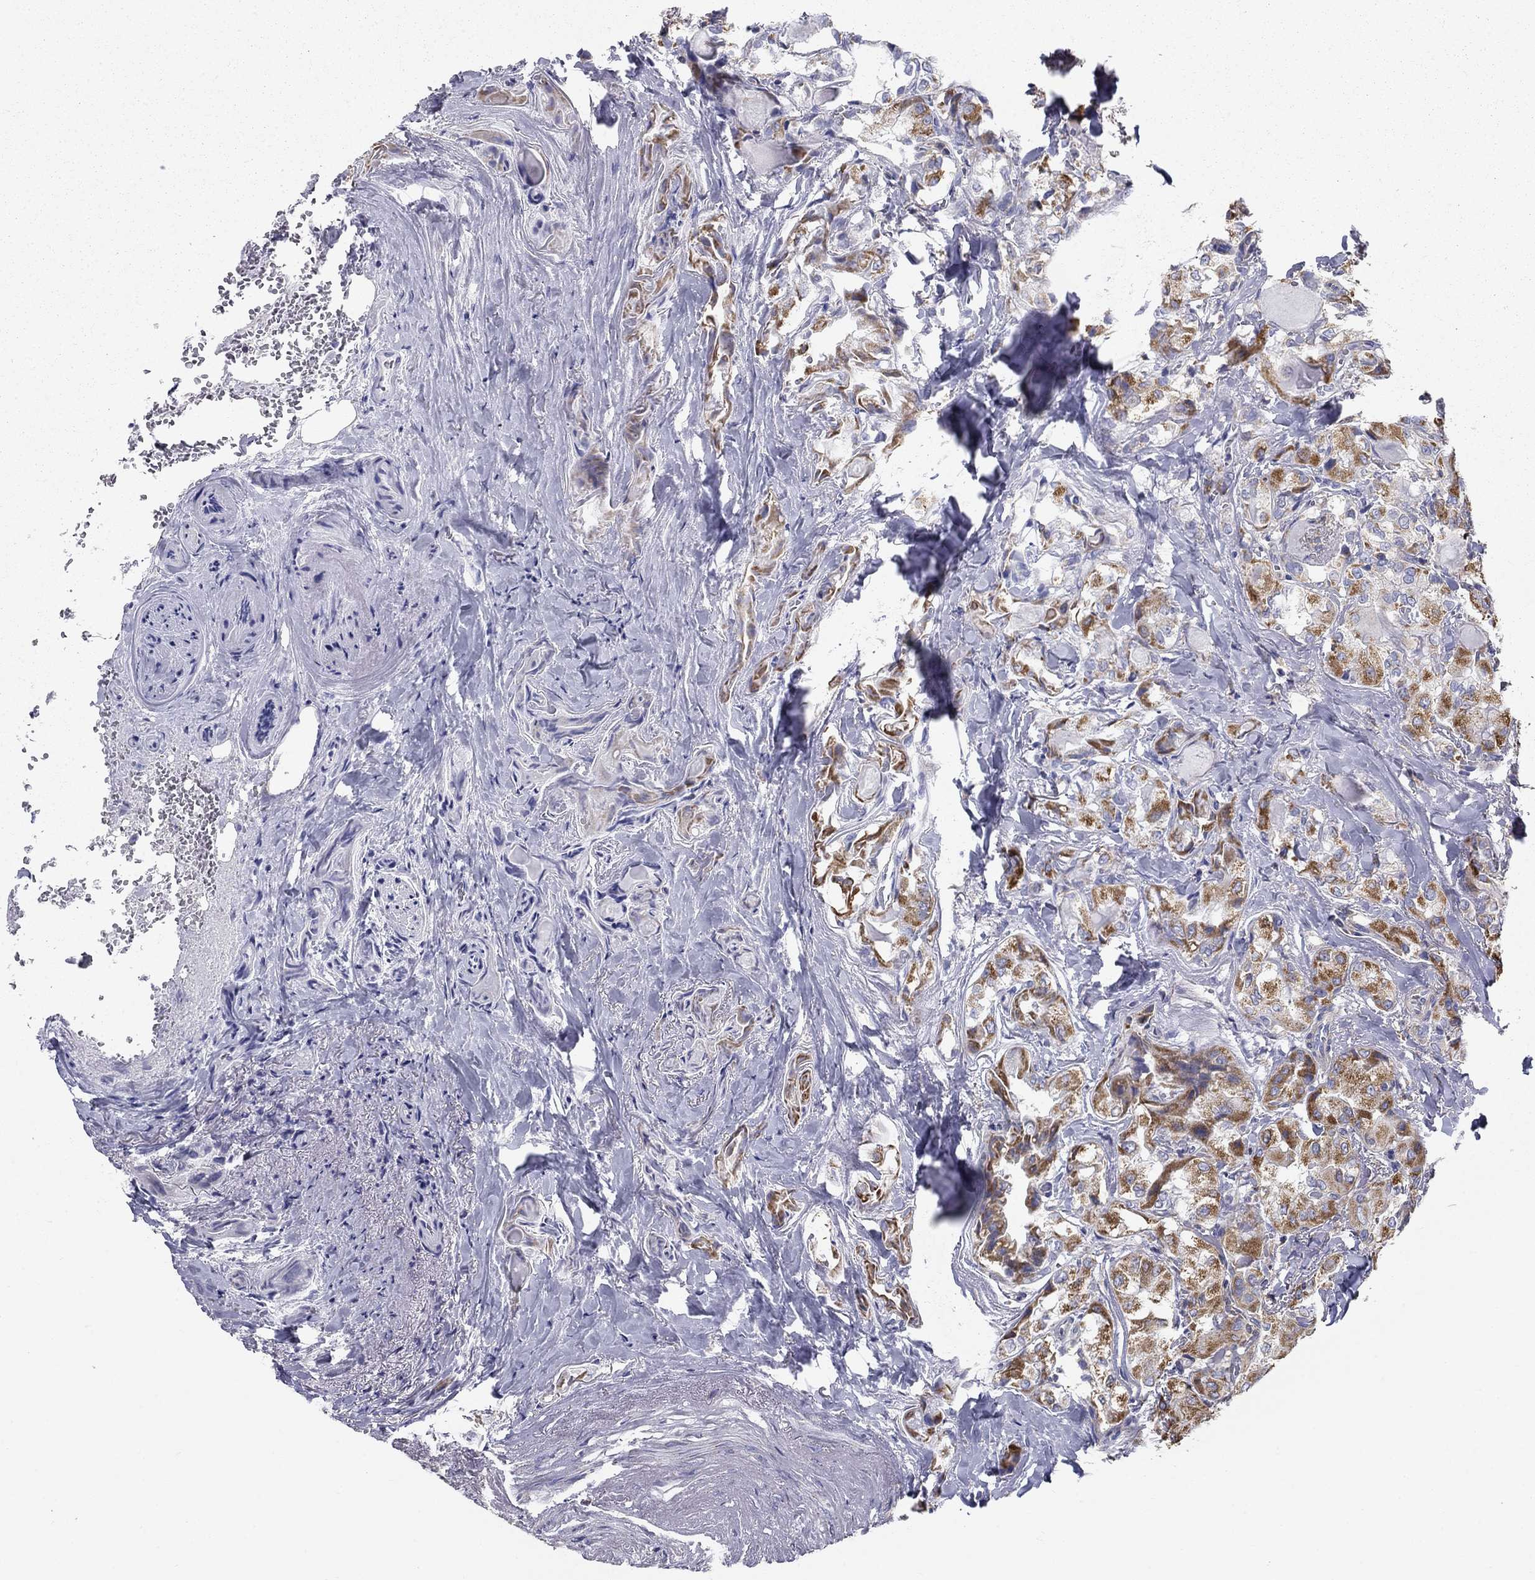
{"staining": {"intensity": "strong", "quantity": ">75%", "location": "cytoplasmic/membranous"}, "tissue": "thyroid cancer", "cell_type": "Tumor cells", "image_type": "cancer", "snomed": [{"axis": "morphology", "description": "Normal tissue, NOS"}, {"axis": "morphology", "description": "Papillary adenocarcinoma, NOS"}, {"axis": "topography", "description": "Thyroid gland"}], "caption": "This micrograph reveals IHC staining of human thyroid cancer (papillary adenocarcinoma), with high strong cytoplasmic/membranous expression in approximately >75% of tumor cells.", "gene": "NME5", "patient": {"sex": "female", "age": 66}}